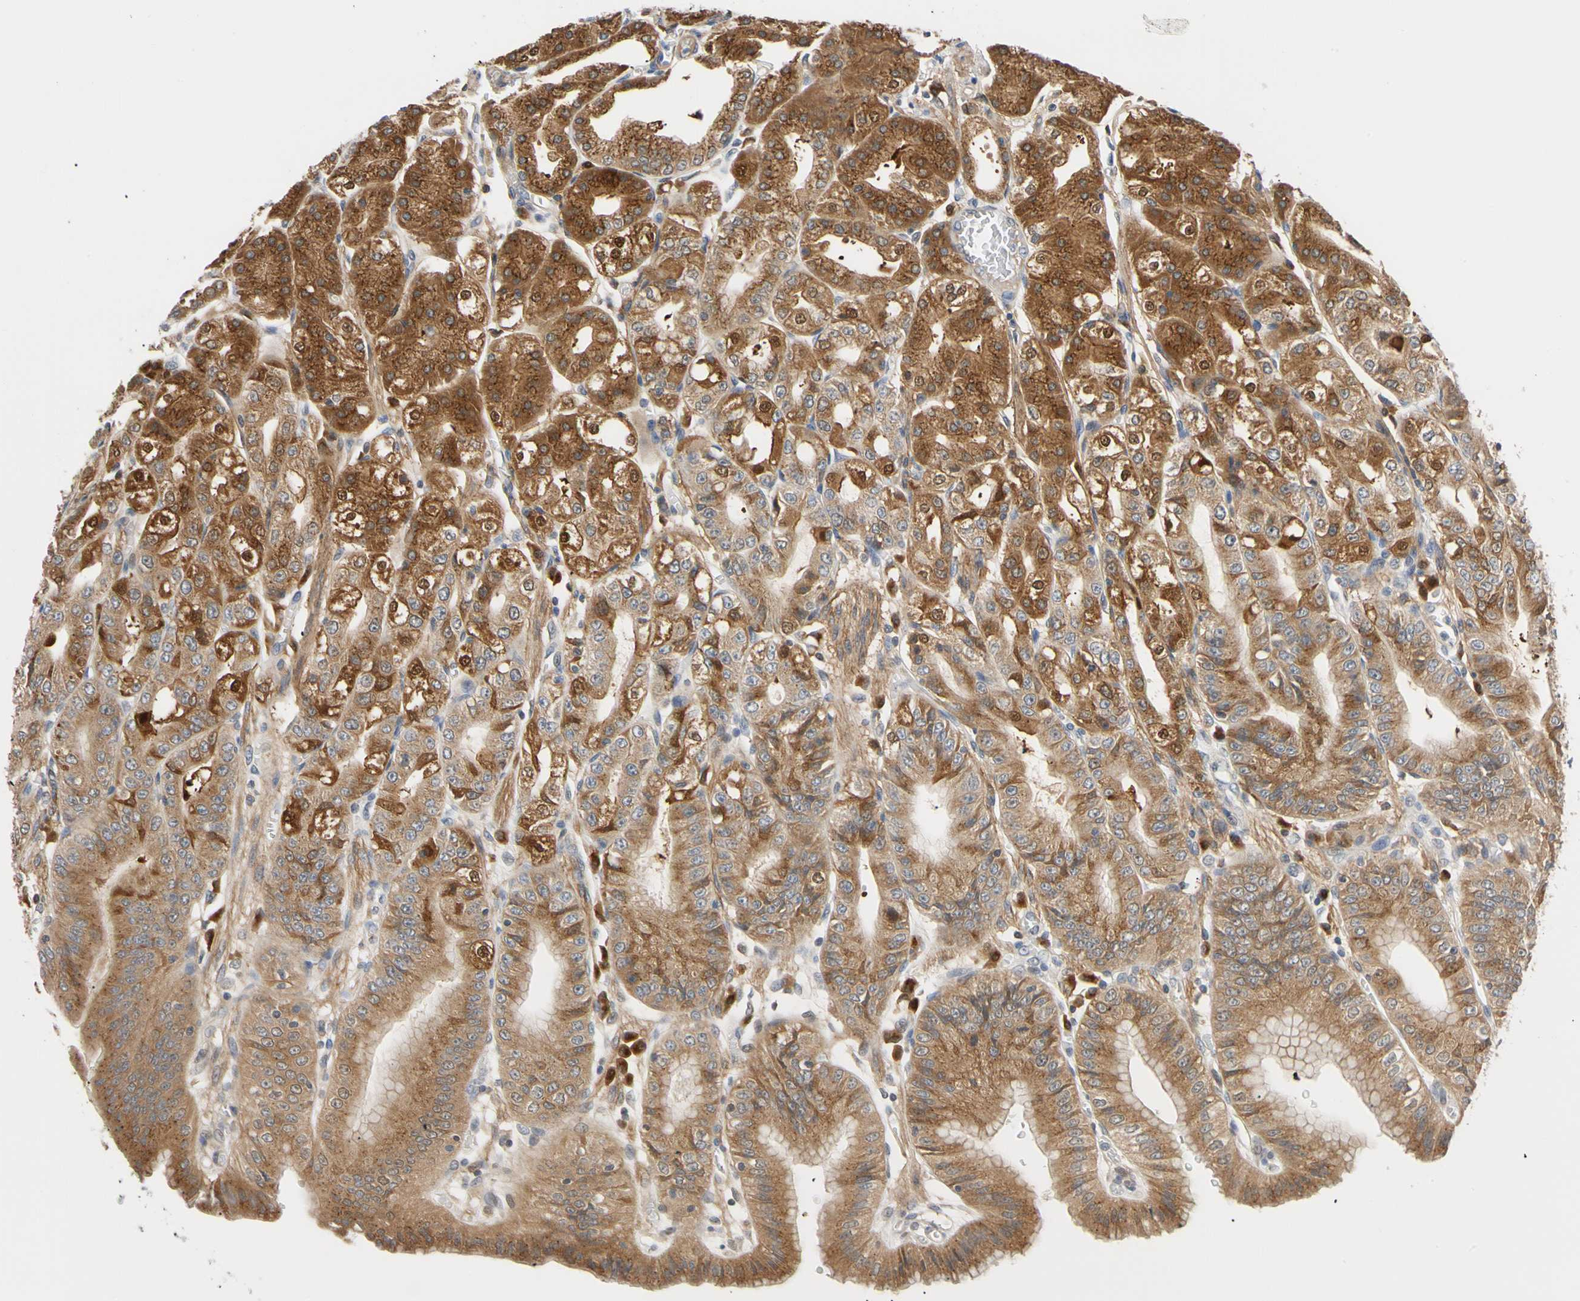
{"staining": {"intensity": "strong", "quantity": ">75%", "location": "cytoplasmic/membranous"}, "tissue": "stomach", "cell_type": "Glandular cells", "image_type": "normal", "snomed": [{"axis": "morphology", "description": "Normal tissue, NOS"}, {"axis": "topography", "description": "Stomach, lower"}], "caption": "Protein analysis of normal stomach reveals strong cytoplasmic/membranous expression in approximately >75% of glandular cells.", "gene": "SEC23B", "patient": {"sex": "male", "age": 71}}